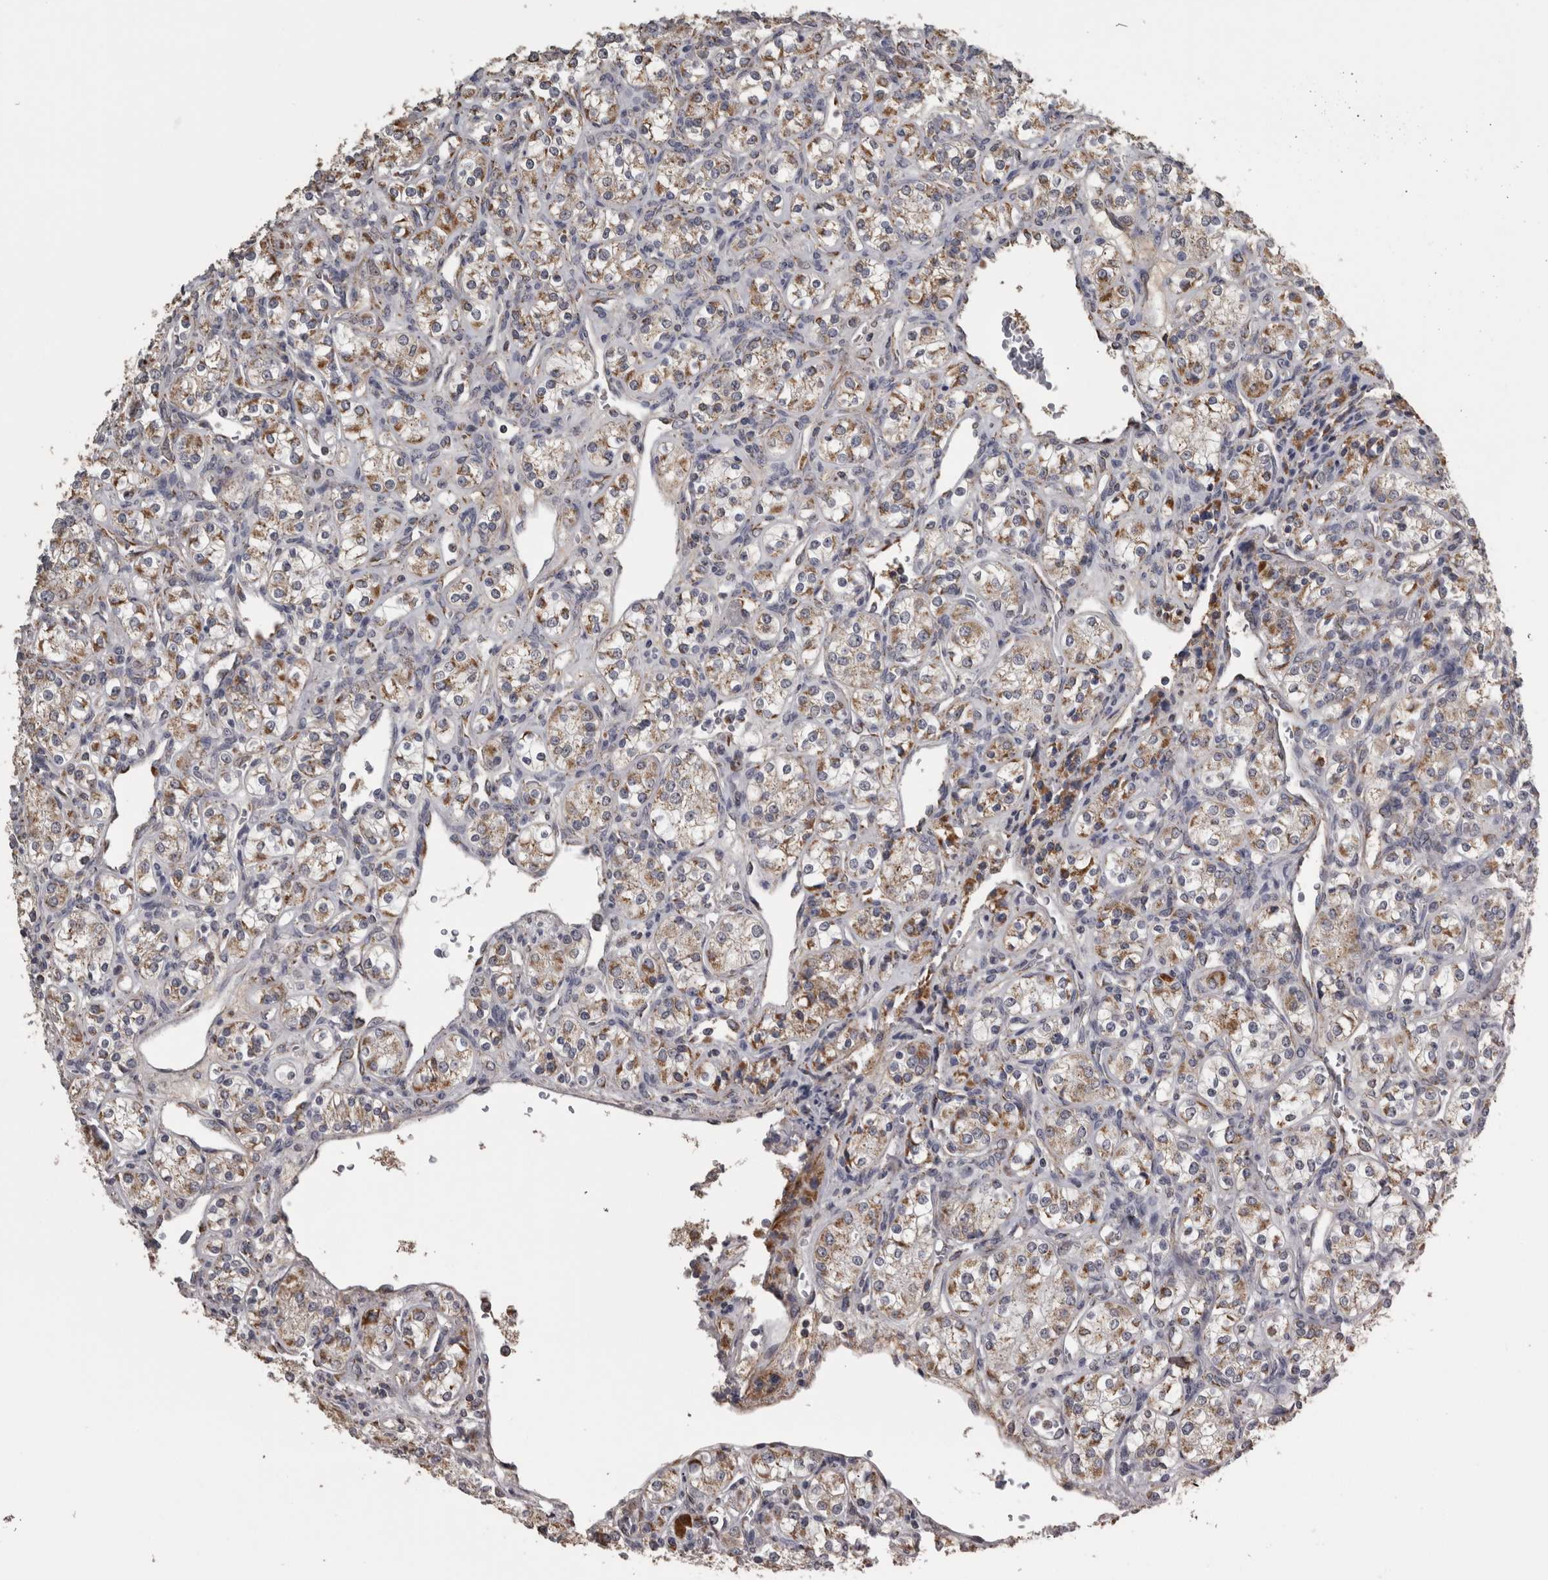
{"staining": {"intensity": "moderate", "quantity": "25%-75%", "location": "cytoplasmic/membranous"}, "tissue": "renal cancer", "cell_type": "Tumor cells", "image_type": "cancer", "snomed": [{"axis": "morphology", "description": "Adenocarcinoma, NOS"}, {"axis": "topography", "description": "Kidney"}], "caption": "This photomicrograph displays renal cancer stained with immunohistochemistry to label a protein in brown. The cytoplasmic/membranous of tumor cells show moderate positivity for the protein. Nuclei are counter-stained blue.", "gene": "FRK", "patient": {"sex": "male", "age": 77}}